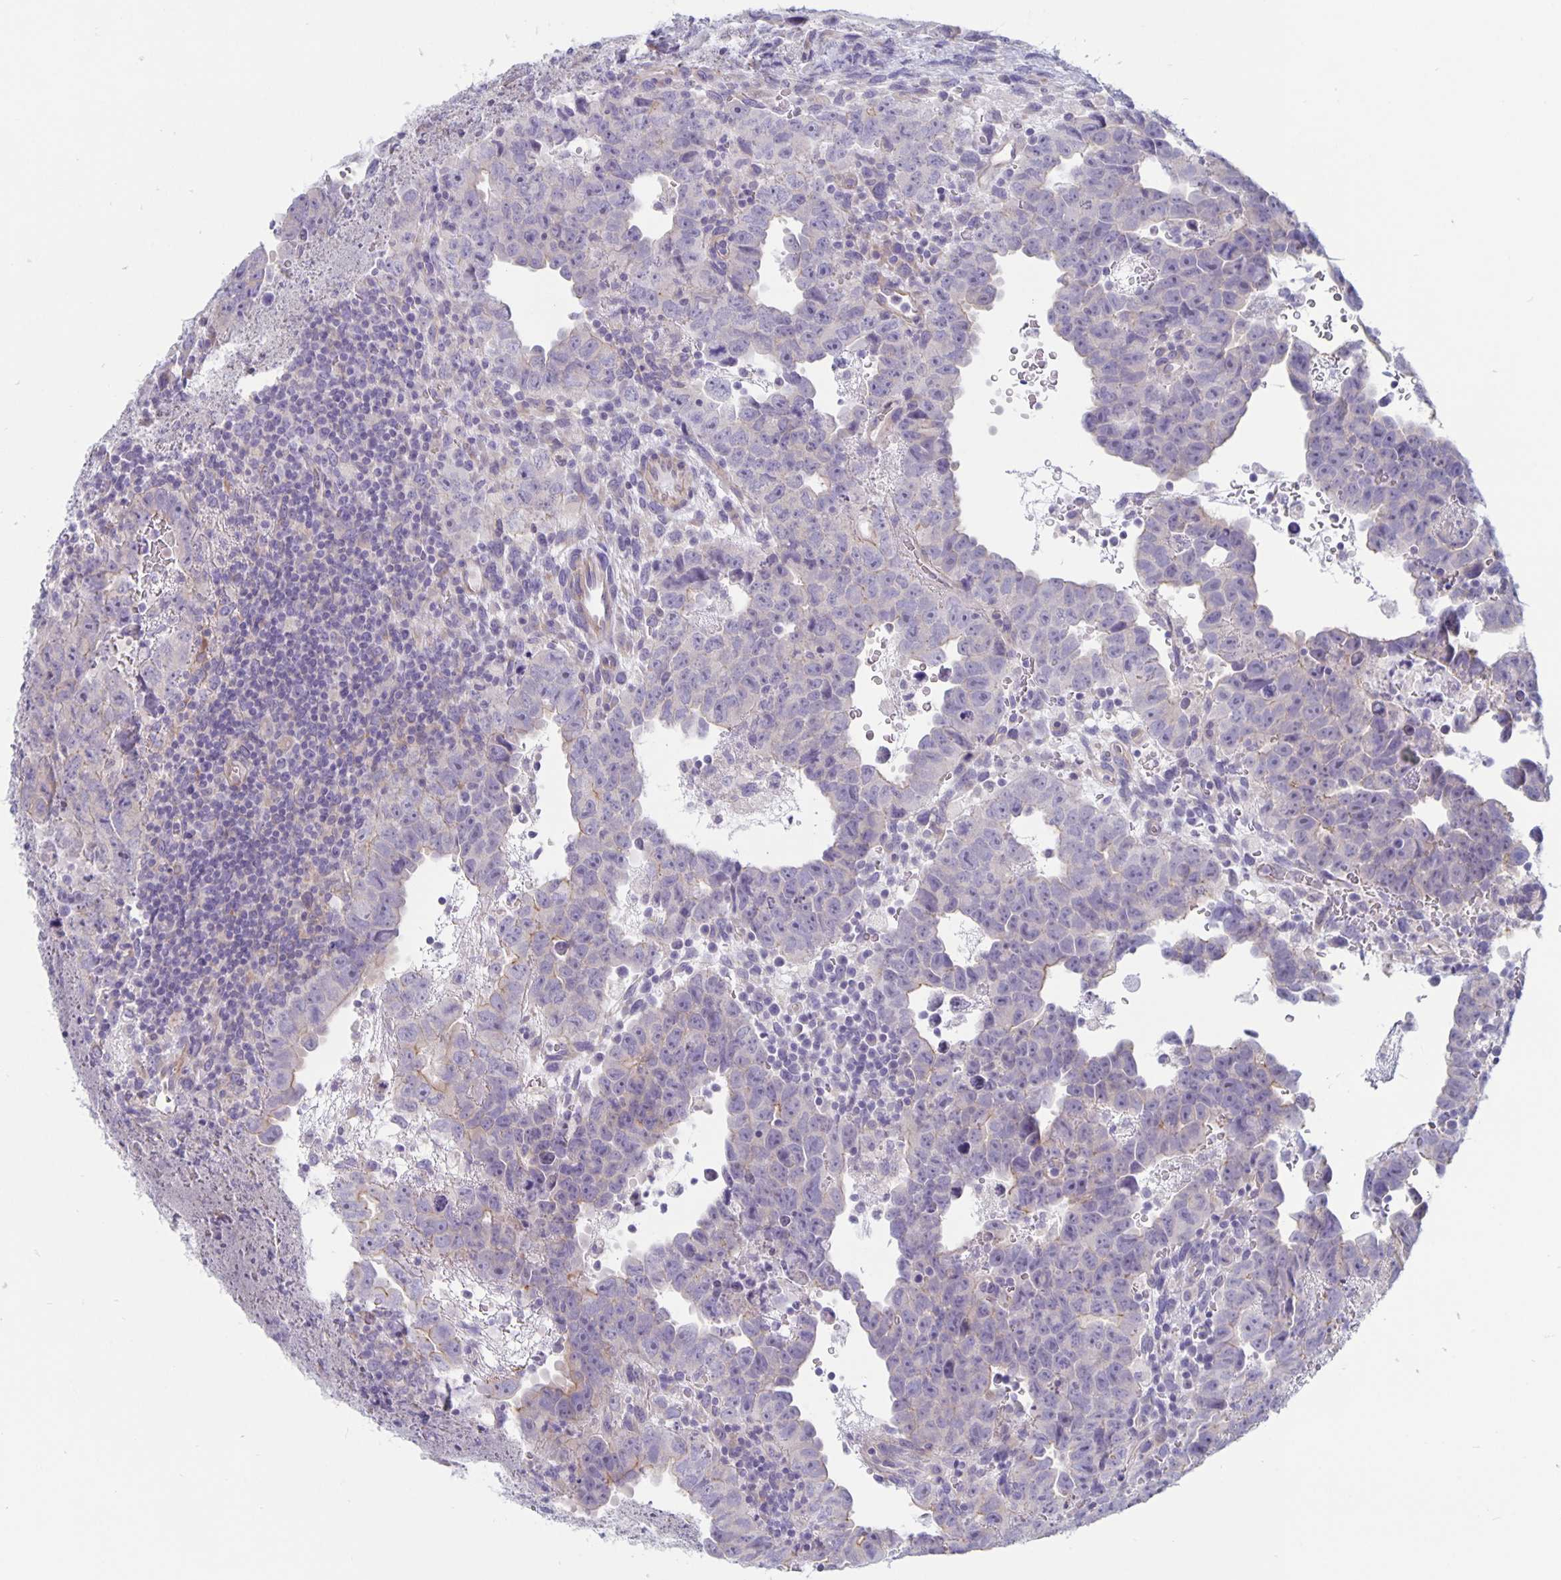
{"staining": {"intensity": "negative", "quantity": "none", "location": "none"}, "tissue": "testis cancer", "cell_type": "Tumor cells", "image_type": "cancer", "snomed": [{"axis": "morphology", "description": "Carcinoma, Embryonal, NOS"}, {"axis": "topography", "description": "Testis"}], "caption": "Immunohistochemistry (IHC) histopathology image of human testis embryonal carcinoma stained for a protein (brown), which displays no staining in tumor cells.", "gene": "PLCB3", "patient": {"sex": "male", "age": 24}}